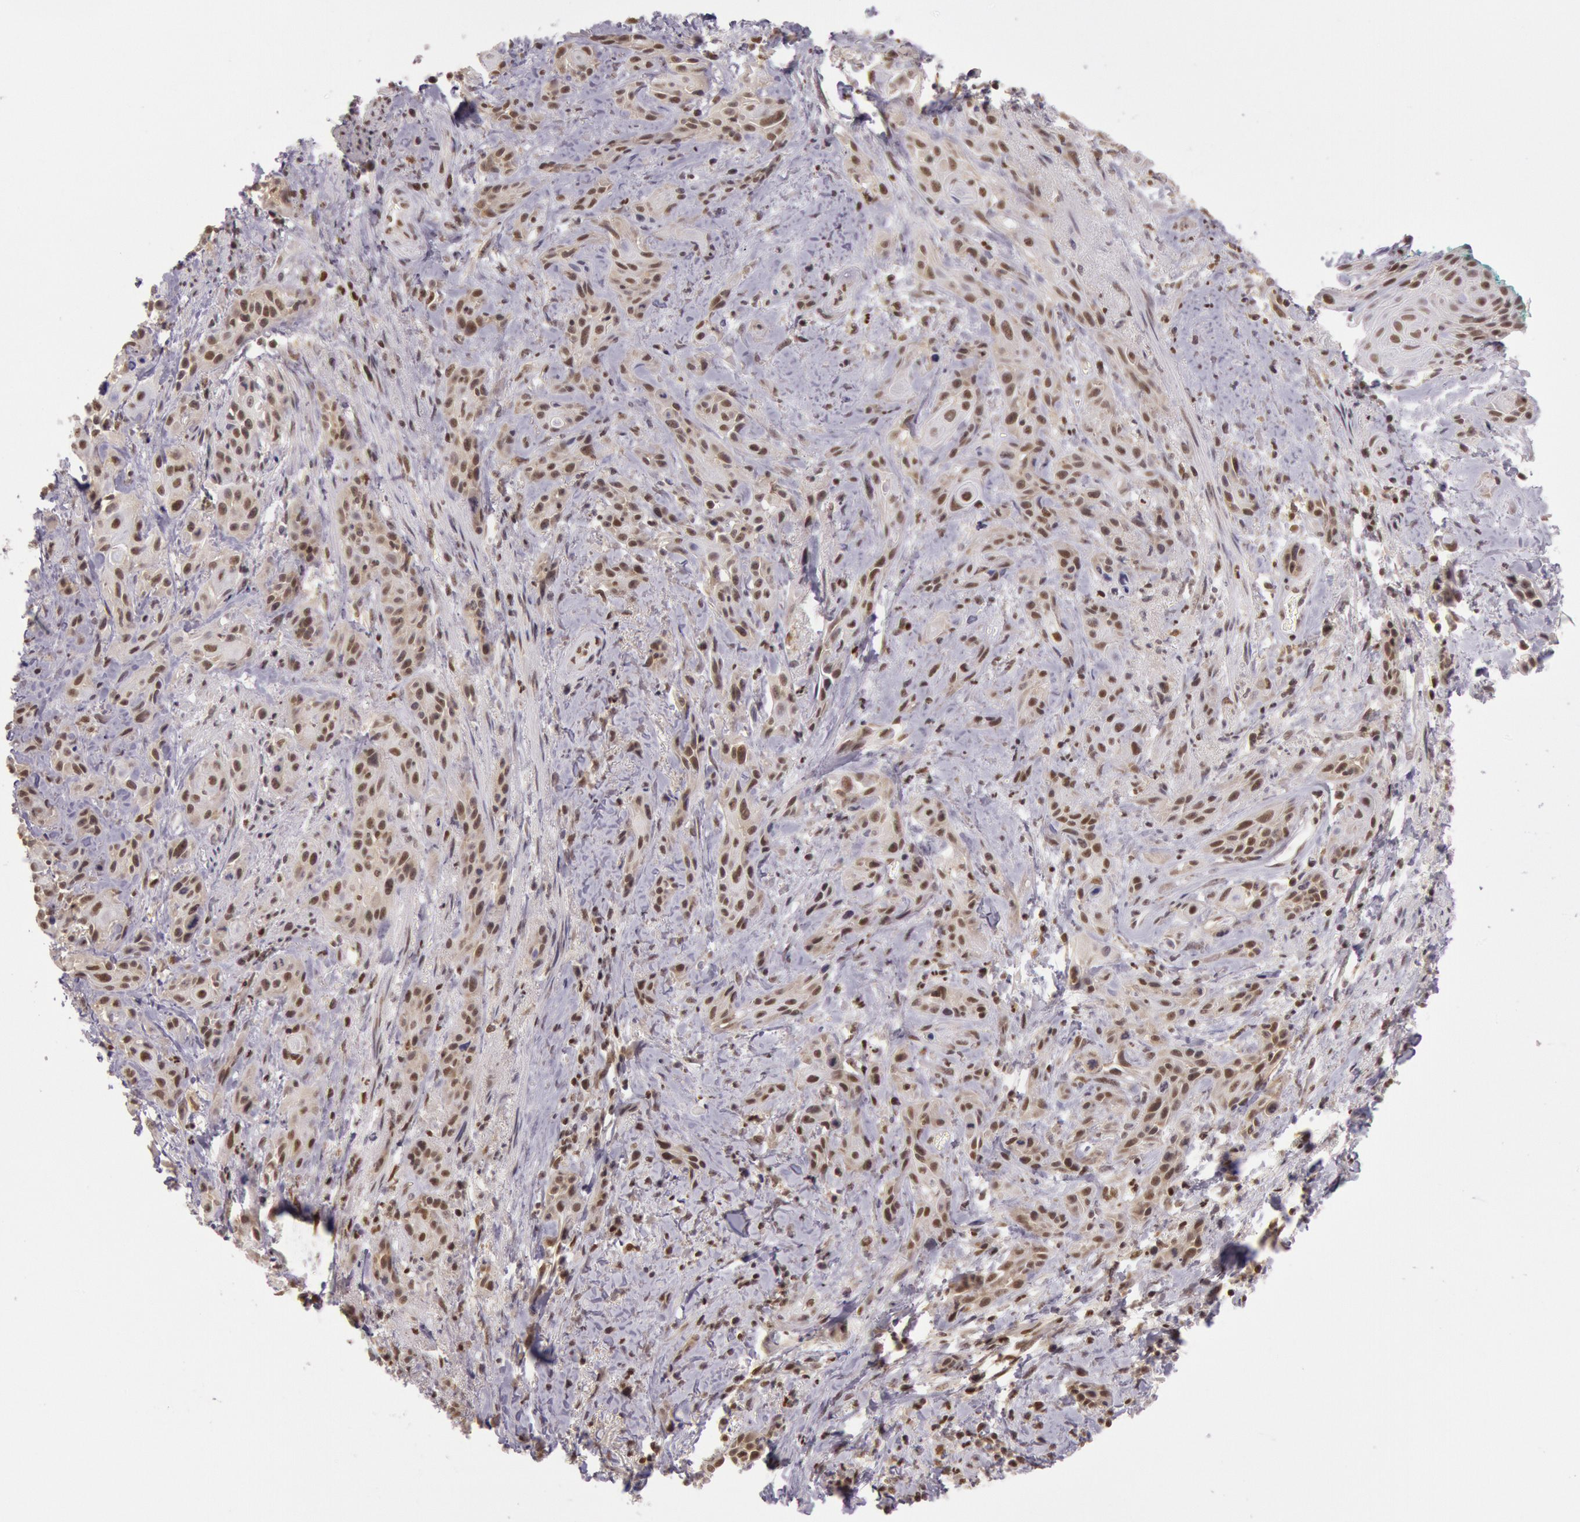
{"staining": {"intensity": "strong", "quantity": ">75%", "location": "nuclear"}, "tissue": "skin cancer", "cell_type": "Tumor cells", "image_type": "cancer", "snomed": [{"axis": "morphology", "description": "Squamous cell carcinoma, NOS"}, {"axis": "topography", "description": "Skin"}, {"axis": "topography", "description": "Anal"}], "caption": "Strong nuclear positivity for a protein is present in approximately >75% of tumor cells of skin cancer using immunohistochemistry (IHC).", "gene": "ESS2", "patient": {"sex": "male", "age": 64}}